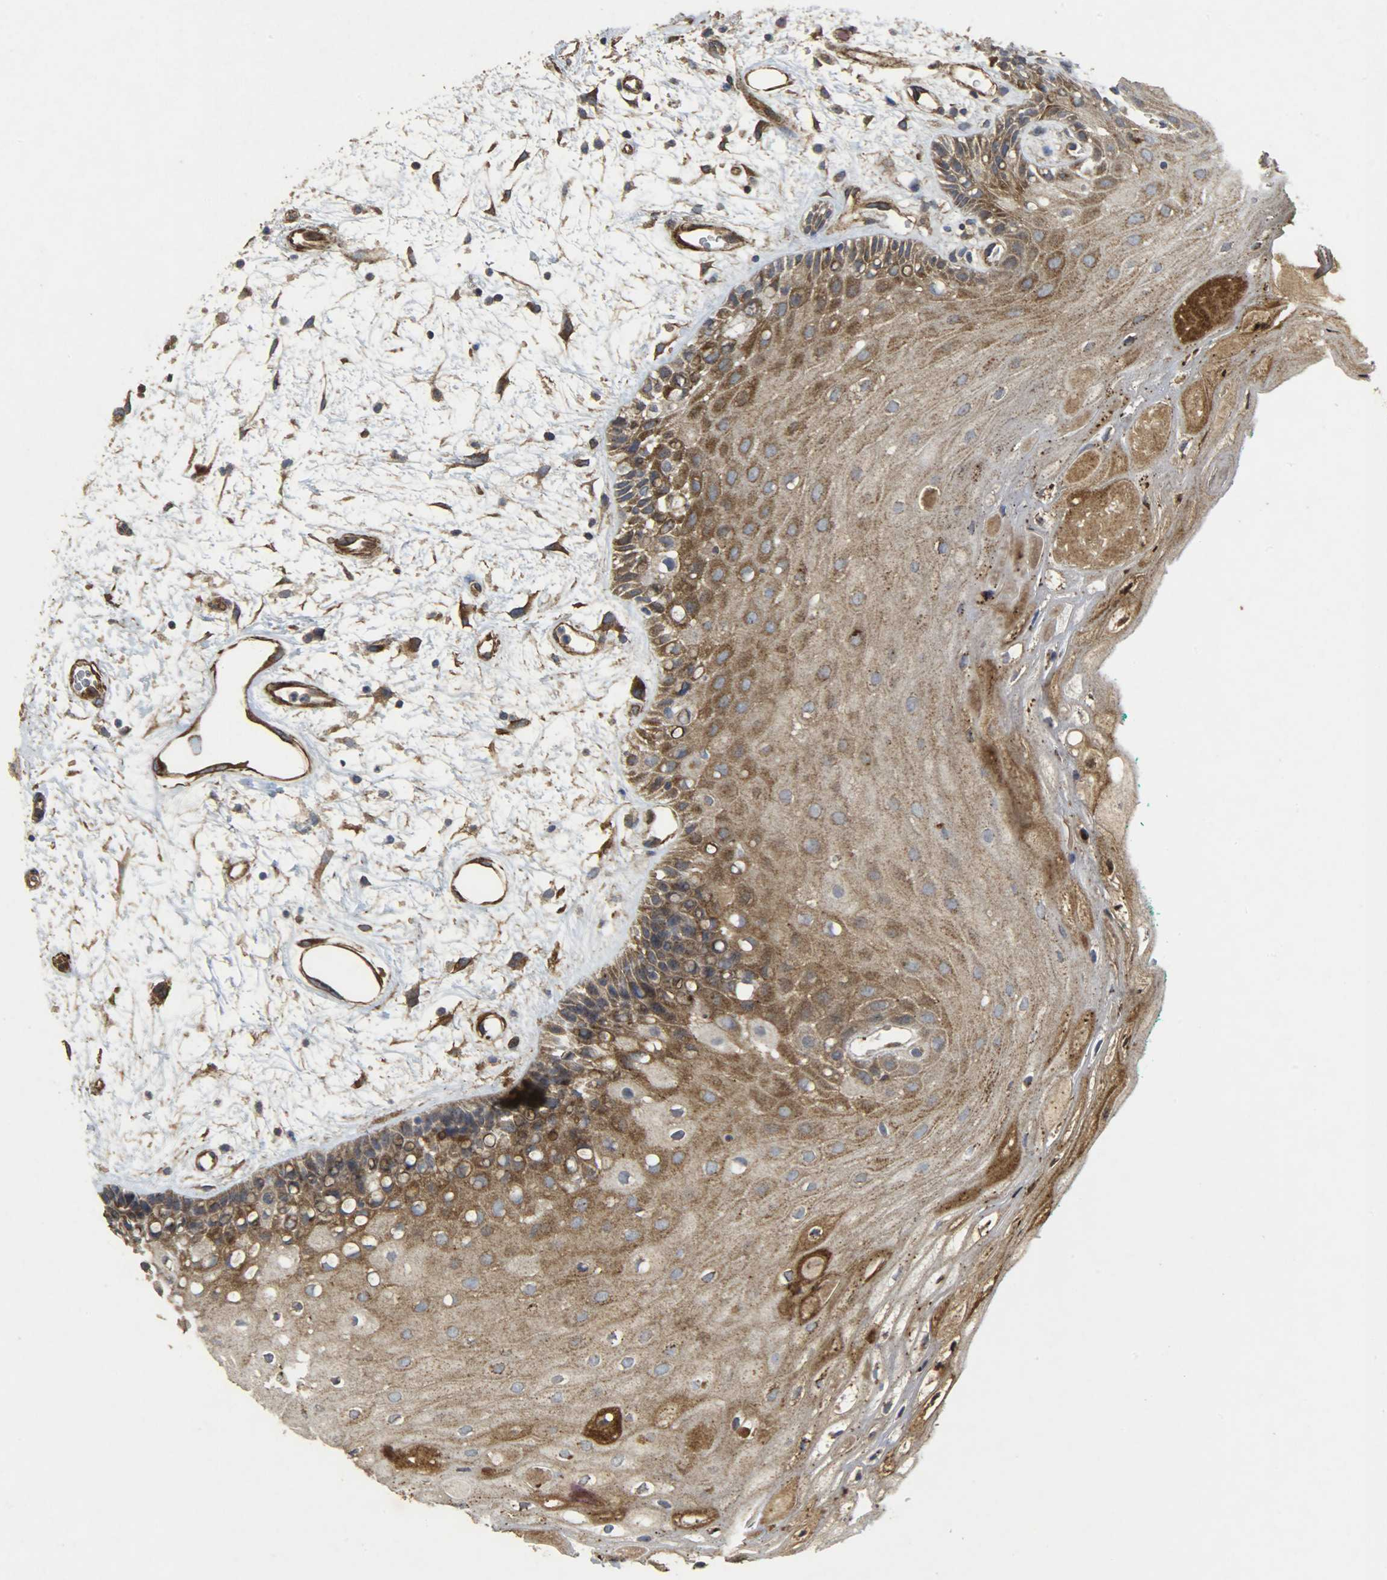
{"staining": {"intensity": "moderate", "quantity": ">75%", "location": "cytoplasmic/membranous"}, "tissue": "oral mucosa", "cell_type": "Squamous epithelial cells", "image_type": "normal", "snomed": [{"axis": "morphology", "description": "Normal tissue, NOS"}, {"axis": "morphology", "description": "Squamous cell carcinoma, NOS"}, {"axis": "topography", "description": "Skeletal muscle"}, {"axis": "topography", "description": "Oral tissue"}, {"axis": "topography", "description": "Head-Neck"}], "caption": "A medium amount of moderate cytoplasmic/membranous expression is appreciated in approximately >75% of squamous epithelial cells in normal oral mucosa.", "gene": "TPM4", "patient": {"sex": "female", "age": 84}}